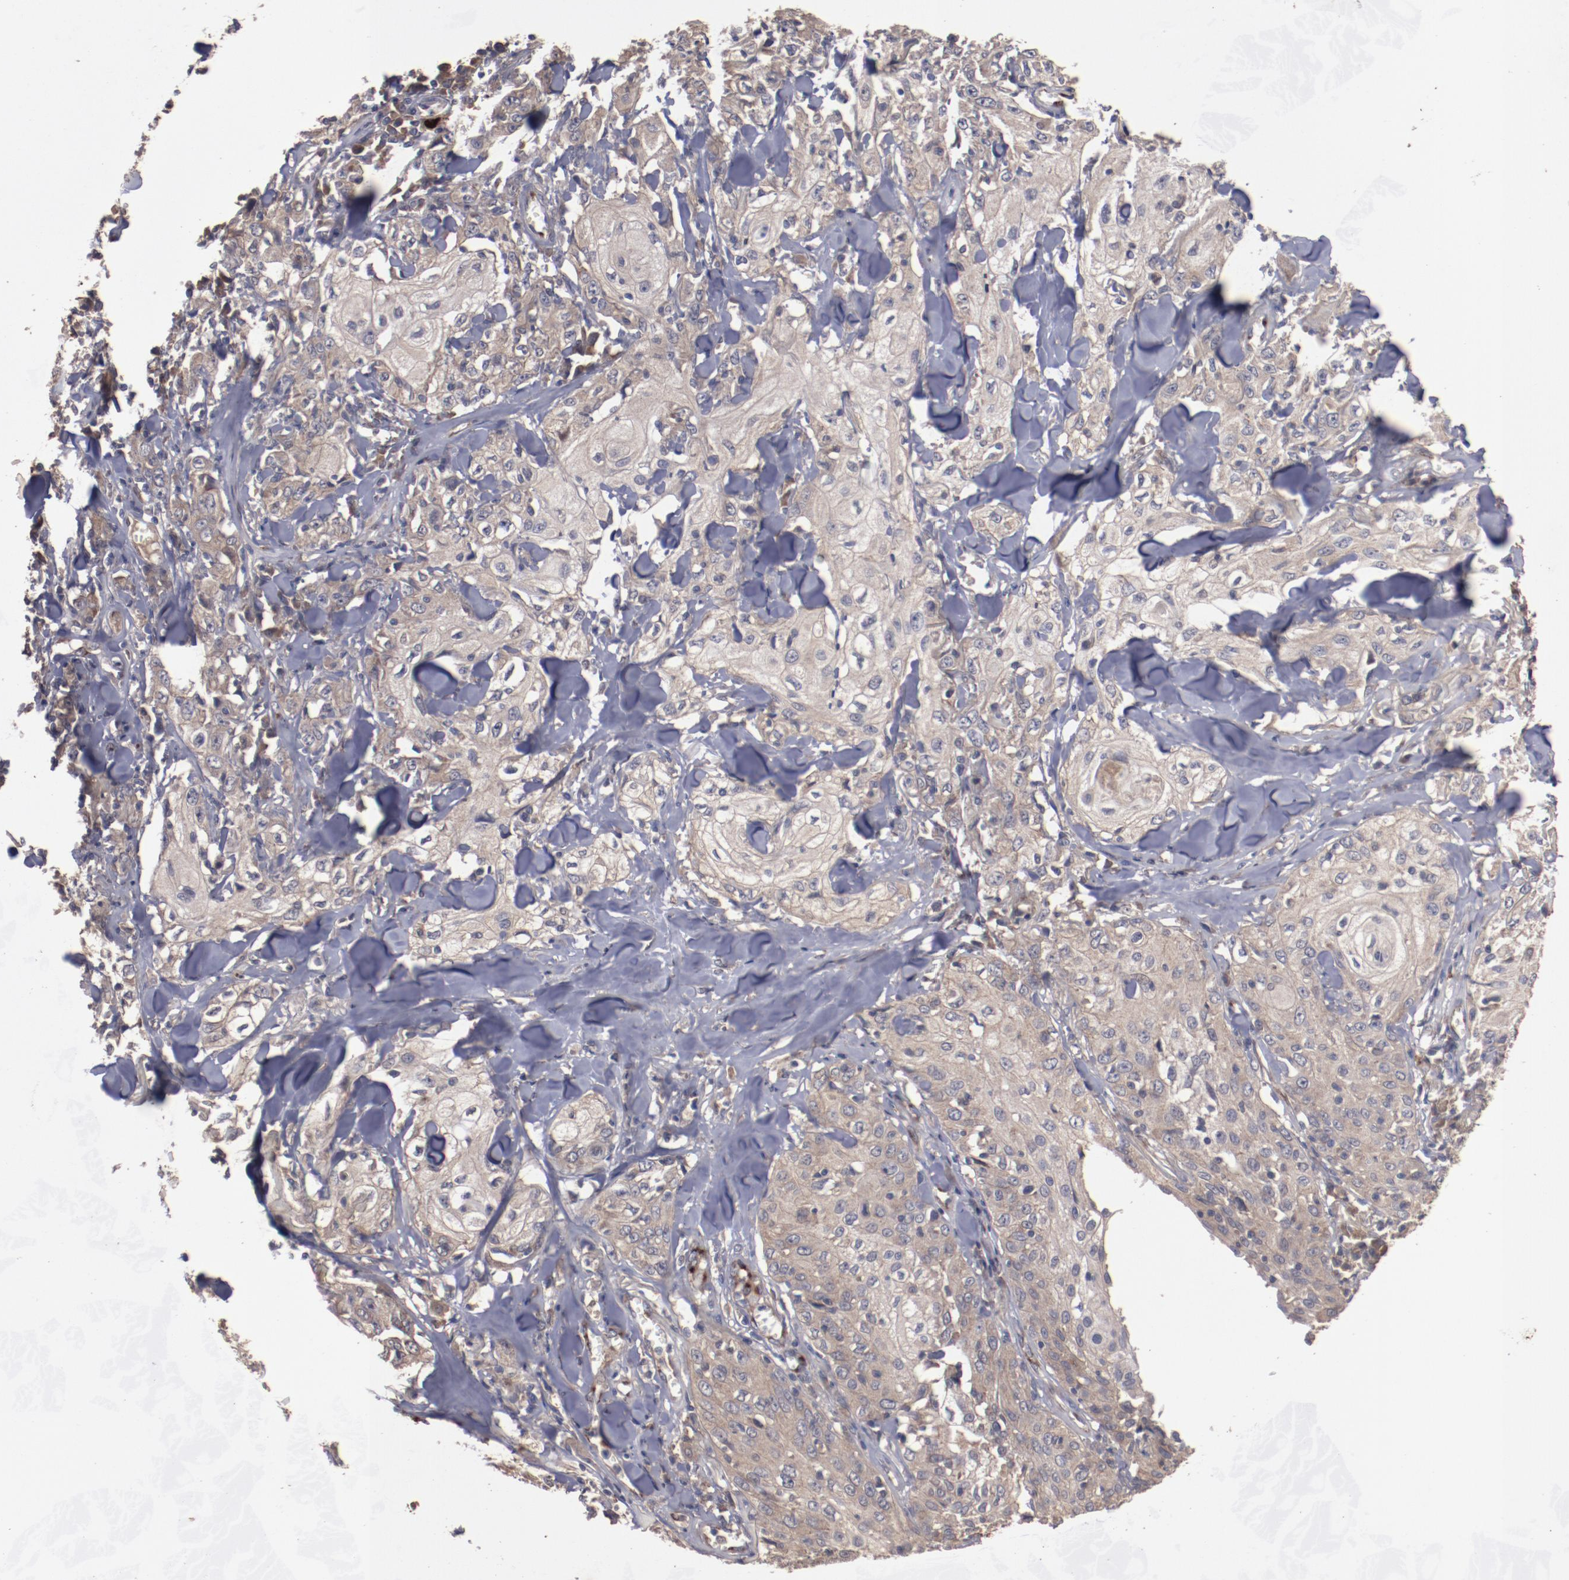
{"staining": {"intensity": "weak", "quantity": ">75%", "location": "cytoplasmic/membranous"}, "tissue": "skin cancer", "cell_type": "Tumor cells", "image_type": "cancer", "snomed": [{"axis": "morphology", "description": "Squamous cell carcinoma, NOS"}, {"axis": "topography", "description": "Skin"}], "caption": "Skin cancer stained with DAB (3,3'-diaminobenzidine) immunohistochemistry (IHC) displays low levels of weak cytoplasmic/membranous expression in about >75% of tumor cells.", "gene": "DIPK2B", "patient": {"sex": "male", "age": 65}}